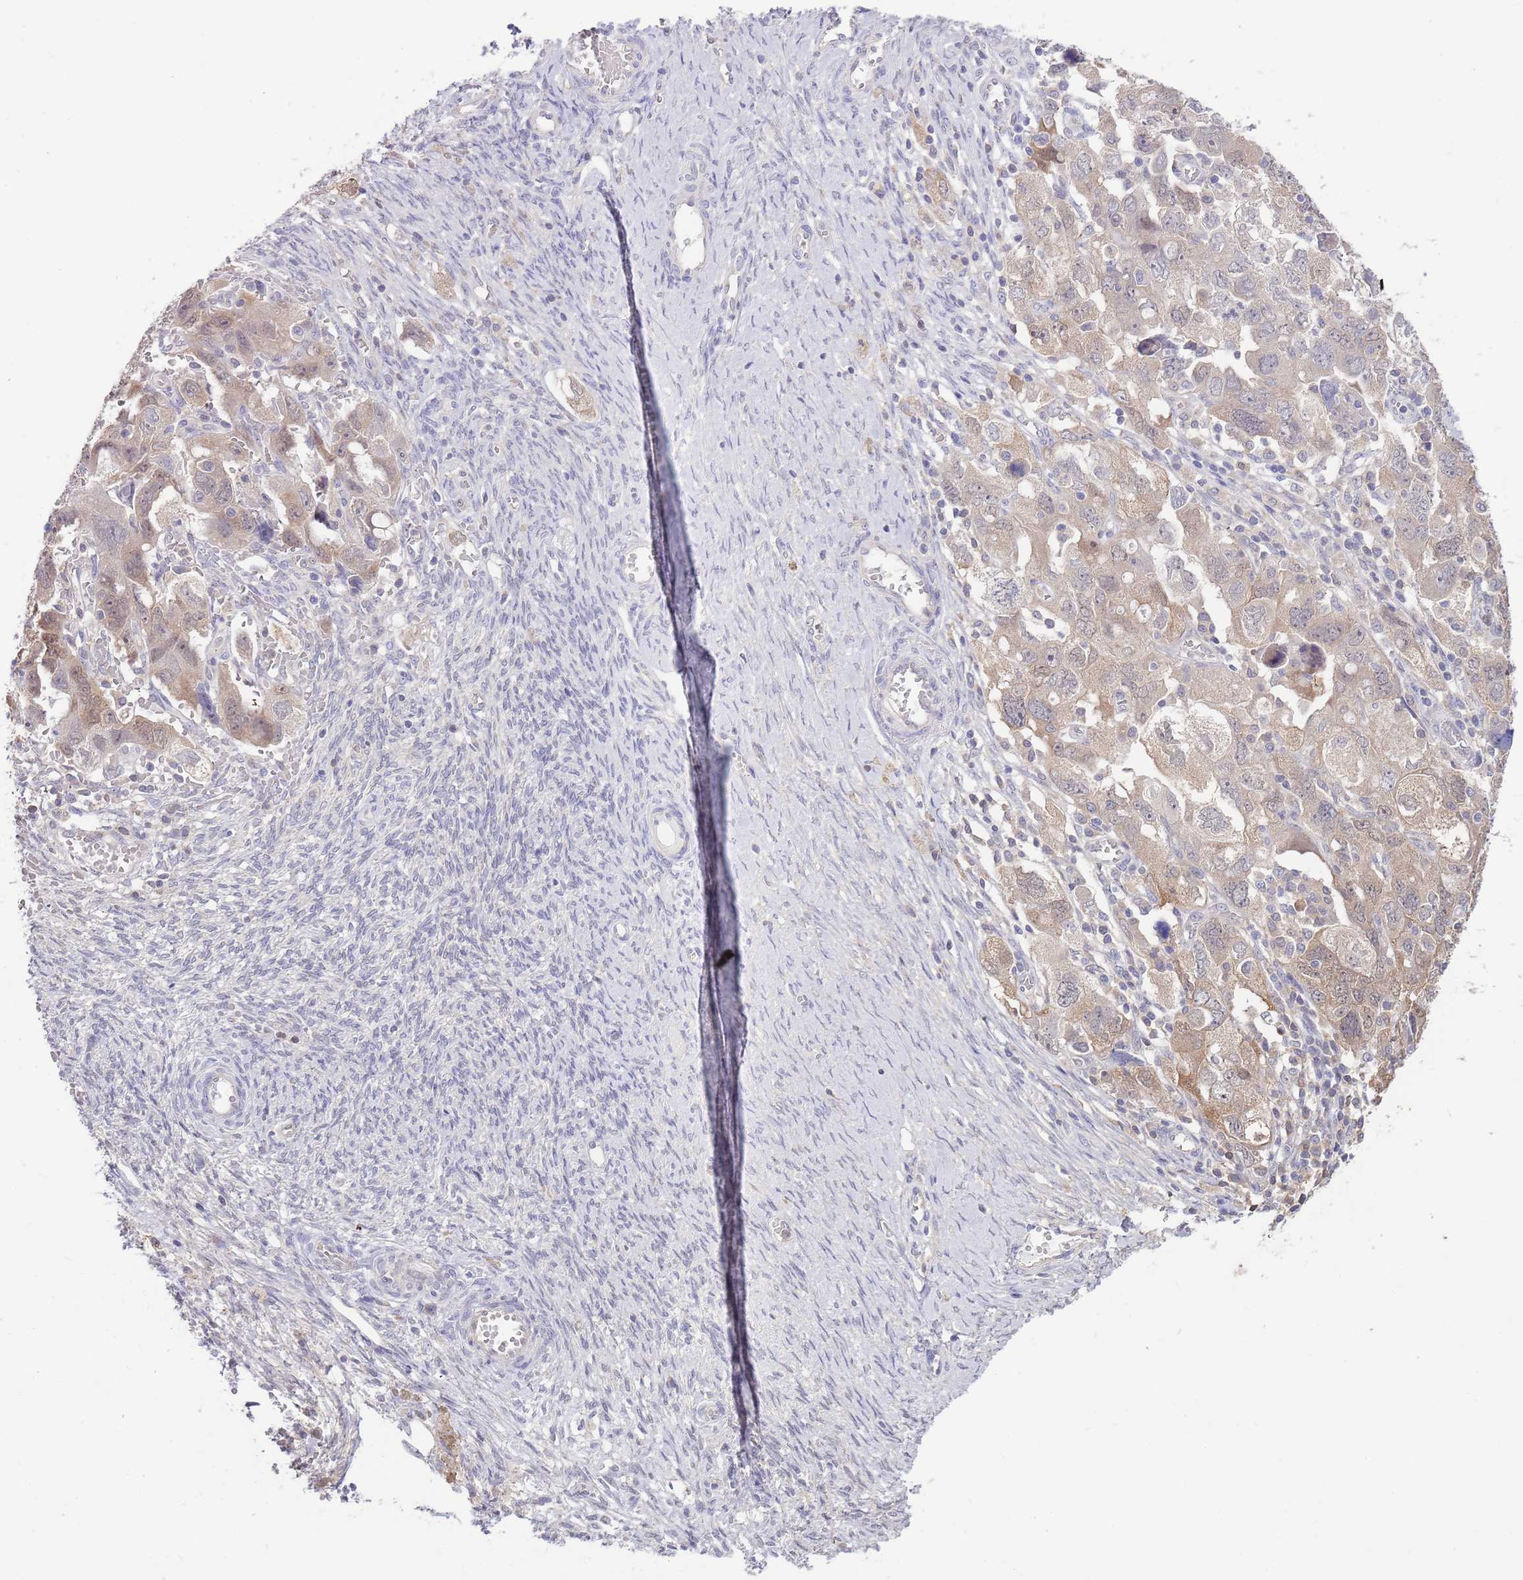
{"staining": {"intensity": "weak", "quantity": ">75%", "location": "cytoplasmic/membranous,nuclear"}, "tissue": "ovarian cancer", "cell_type": "Tumor cells", "image_type": "cancer", "snomed": [{"axis": "morphology", "description": "Carcinoma, NOS"}, {"axis": "morphology", "description": "Cystadenocarcinoma, serous, NOS"}, {"axis": "topography", "description": "Ovary"}], "caption": "This is a micrograph of IHC staining of ovarian carcinoma, which shows weak expression in the cytoplasmic/membranous and nuclear of tumor cells.", "gene": "AP5S1", "patient": {"sex": "female", "age": 69}}